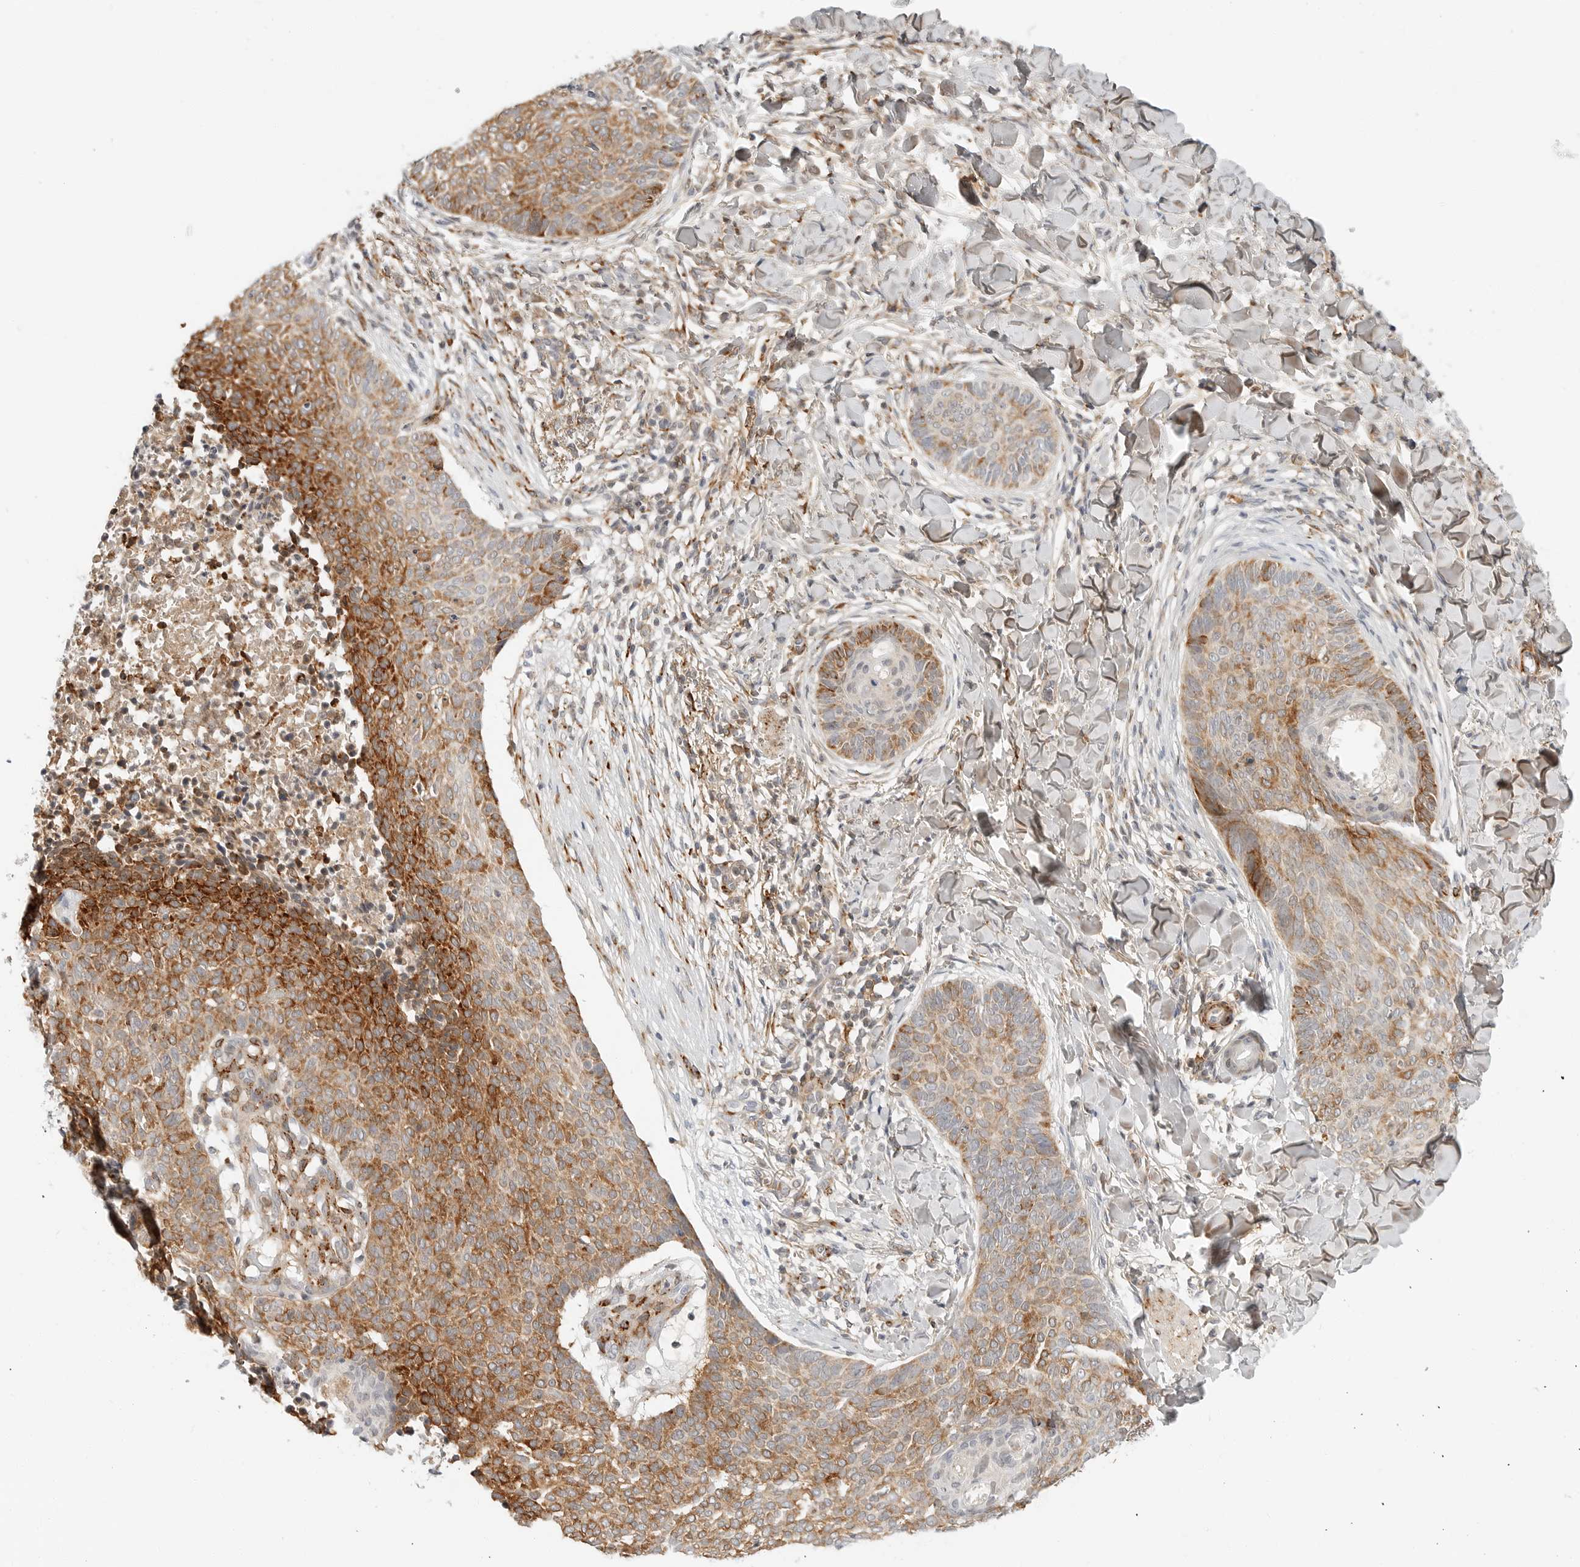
{"staining": {"intensity": "strong", "quantity": "25%-75%", "location": "cytoplasmic/membranous"}, "tissue": "skin cancer", "cell_type": "Tumor cells", "image_type": "cancer", "snomed": [{"axis": "morphology", "description": "Normal tissue, NOS"}, {"axis": "morphology", "description": "Basal cell carcinoma"}, {"axis": "topography", "description": "Skin"}], "caption": "Immunohistochemistry of skin basal cell carcinoma displays high levels of strong cytoplasmic/membranous staining in approximately 25%-75% of tumor cells.", "gene": "C1QTNF1", "patient": {"sex": "male", "age": 50}}